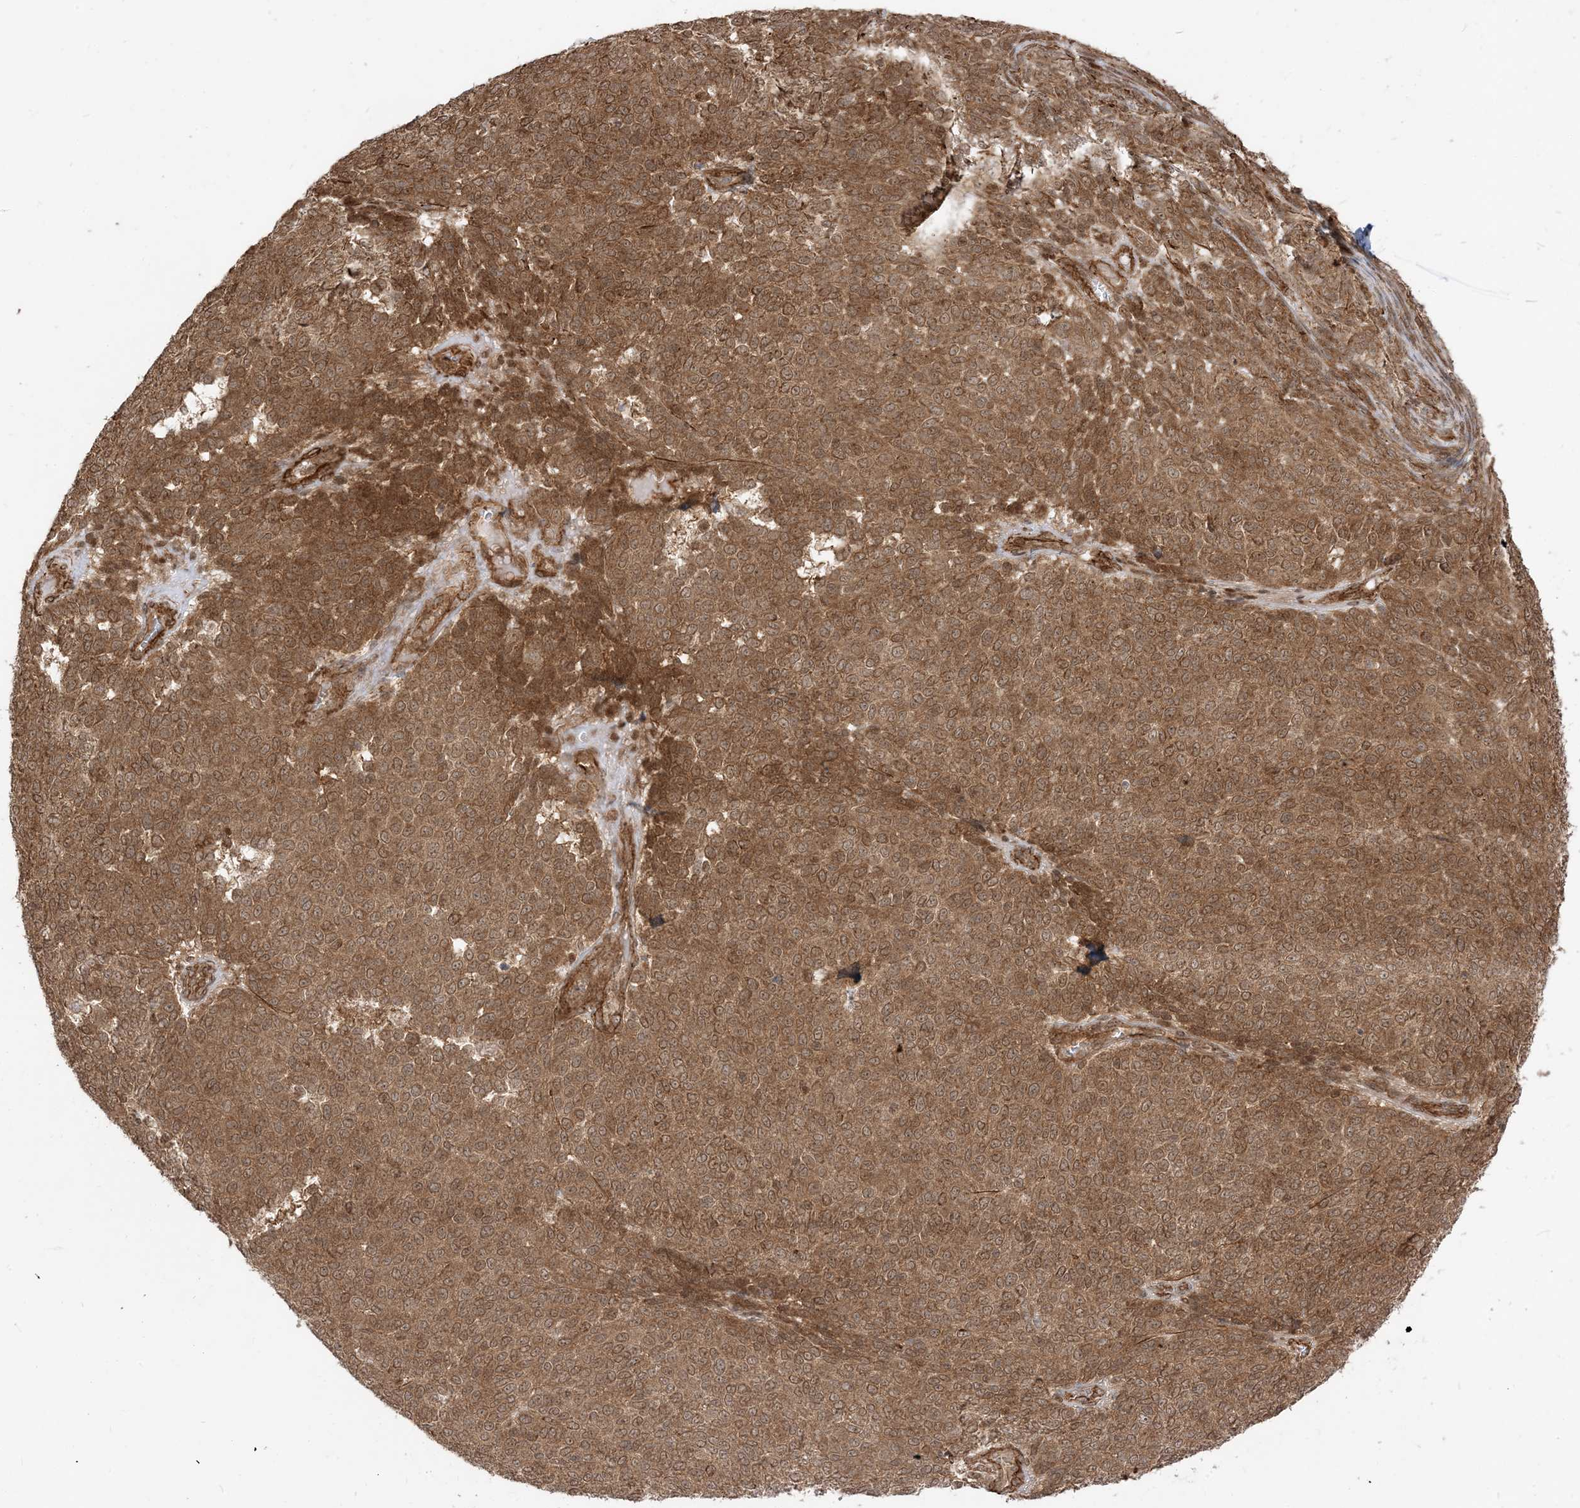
{"staining": {"intensity": "moderate", "quantity": ">75%", "location": "cytoplasmic/membranous,nuclear"}, "tissue": "melanoma", "cell_type": "Tumor cells", "image_type": "cancer", "snomed": [{"axis": "morphology", "description": "Malignant melanoma, NOS"}, {"axis": "topography", "description": "Skin"}], "caption": "This histopathology image exhibits immunohistochemistry (IHC) staining of human malignant melanoma, with medium moderate cytoplasmic/membranous and nuclear positivity in about >75% of tumor cells.", "gene": "TBCC", "patient": {"sex": "male", "age": 73}}